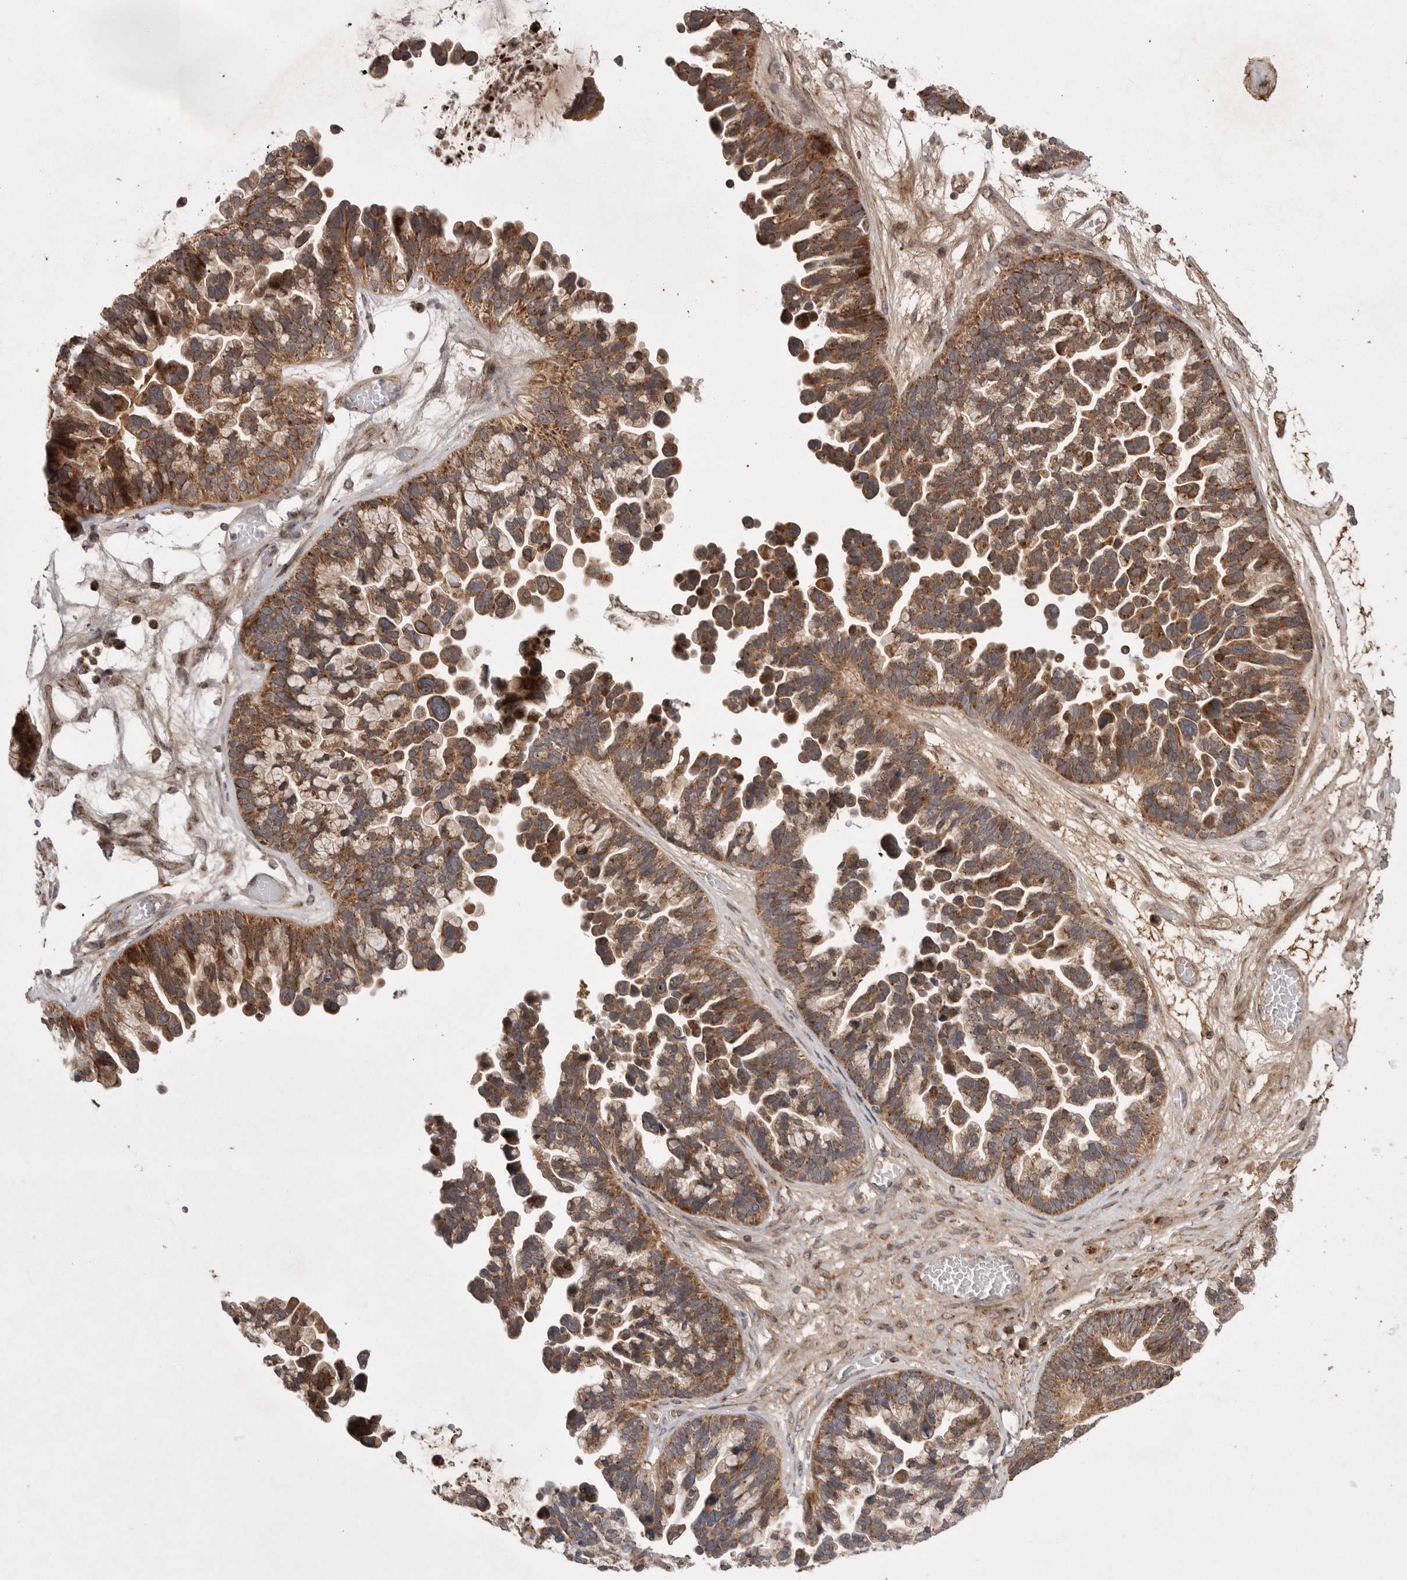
{"staining": {"intensity": "moderate", "quantity": ">75%", "location": "cytoplasmic/membranous"}, "tissue": "ovarian cancer", "cell_type": "Tumor cells", "image_type": "cancer", "snomed": [{"axis": "morphology", "description": "Cystadenocarcinoma, serous, NOS"}, {"axis": "topography", "description": "Ovary"}], "caption": "This image shows immunohistochemistry (IHC) staining of ovarian cancer (serous cystadenocarcinoma), with medium moderate cytoplasmic/membranous expression in about >75% of tumor cells.", "gene": "KYAT3", "patient": {"sex": "female", "age": 56}}